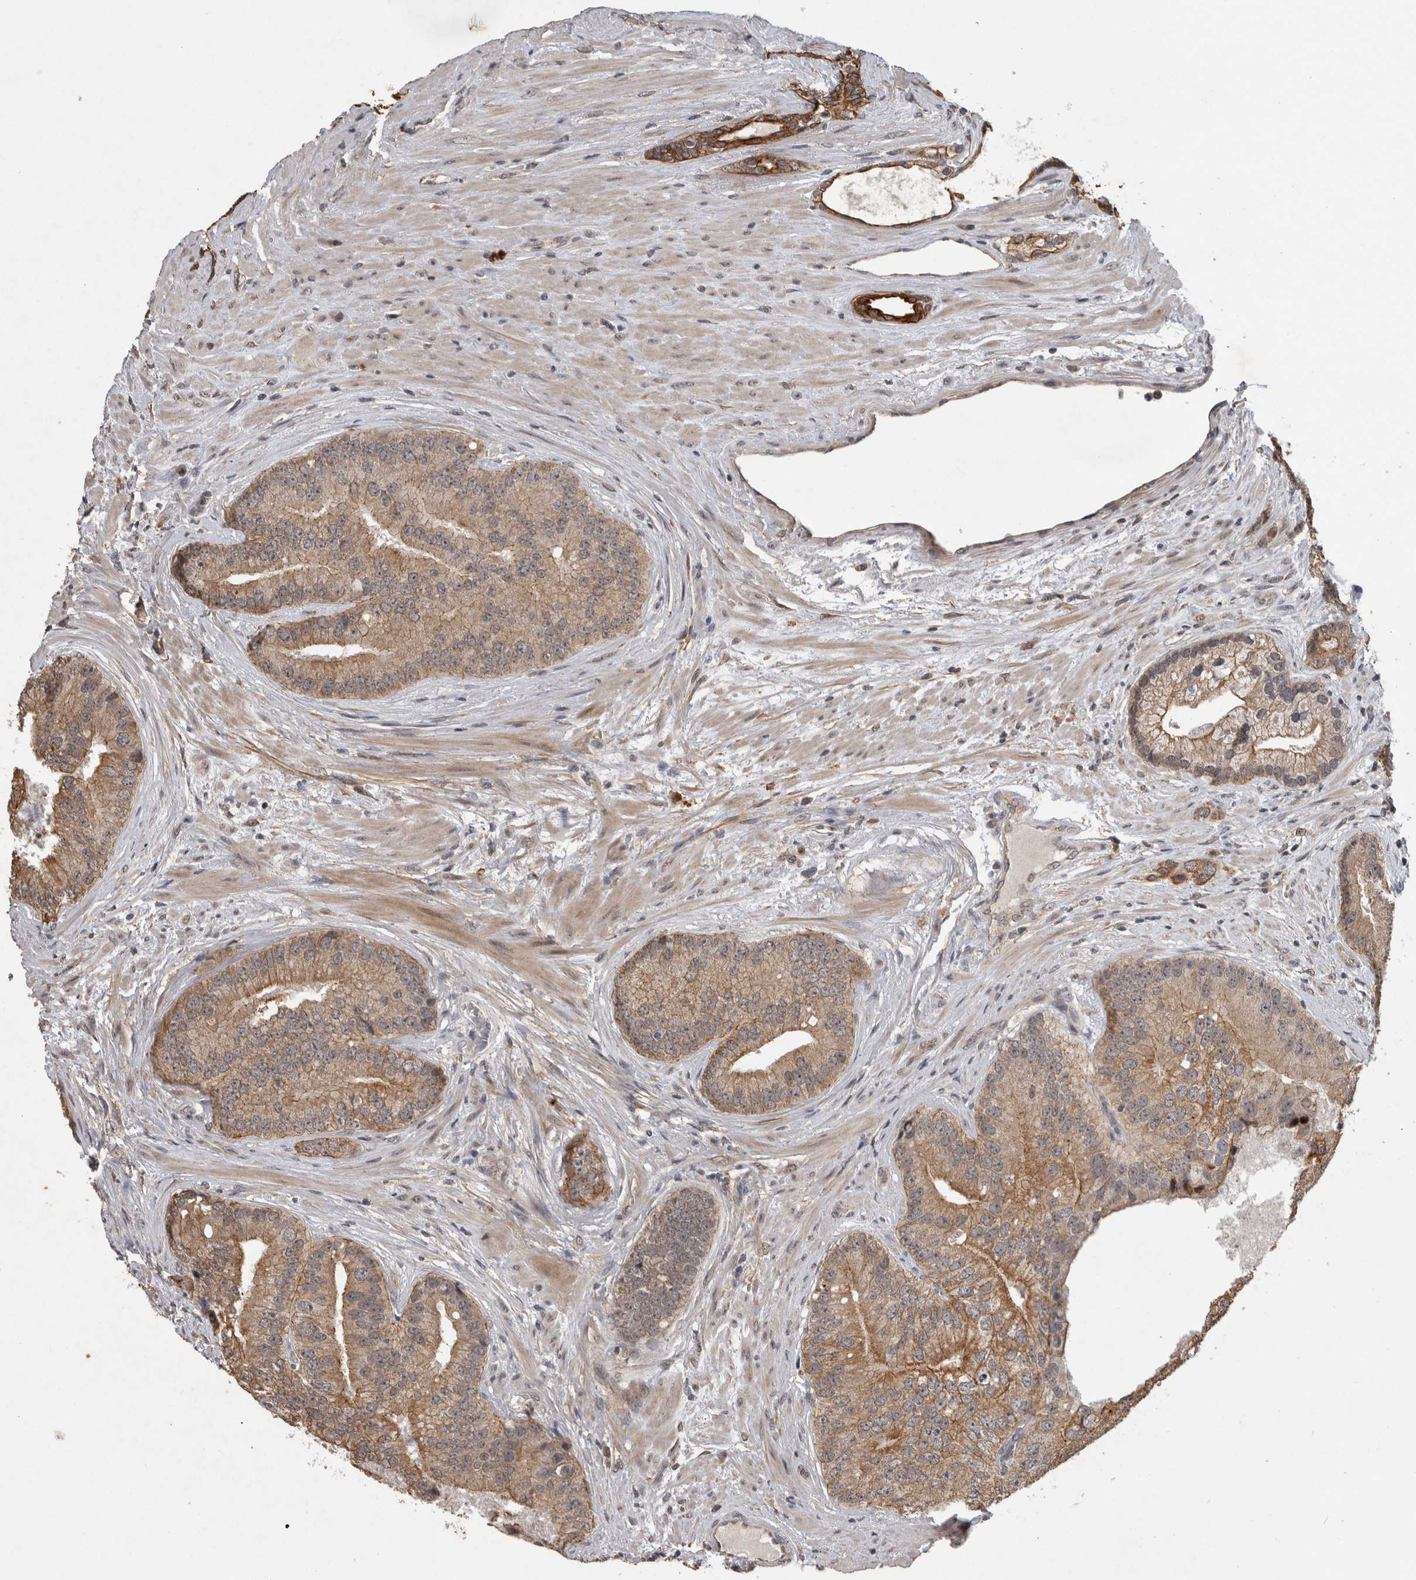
{"staining": {"intensity": "moderate", "quantity": ">75%", "location": "cytoplasmic/membranous"}, "tissue": "prostate cancer", "cell_type": "Tumor cells", "image_type": "cancer", "snomed": [{"axis": "morphology", "description": "Adenocarcinoma, High grade"}, {"axis": "topography", "description": "Prostate"}], "caption": "Immunohistochemical staining of high-grade adenocarcinoma (prostate) shows moderate cytoplasmic/membranous protein staining in about >75% of tumor cells.", "gene": "RHPN1", "patient": {"sex": "male", "age": 70}}